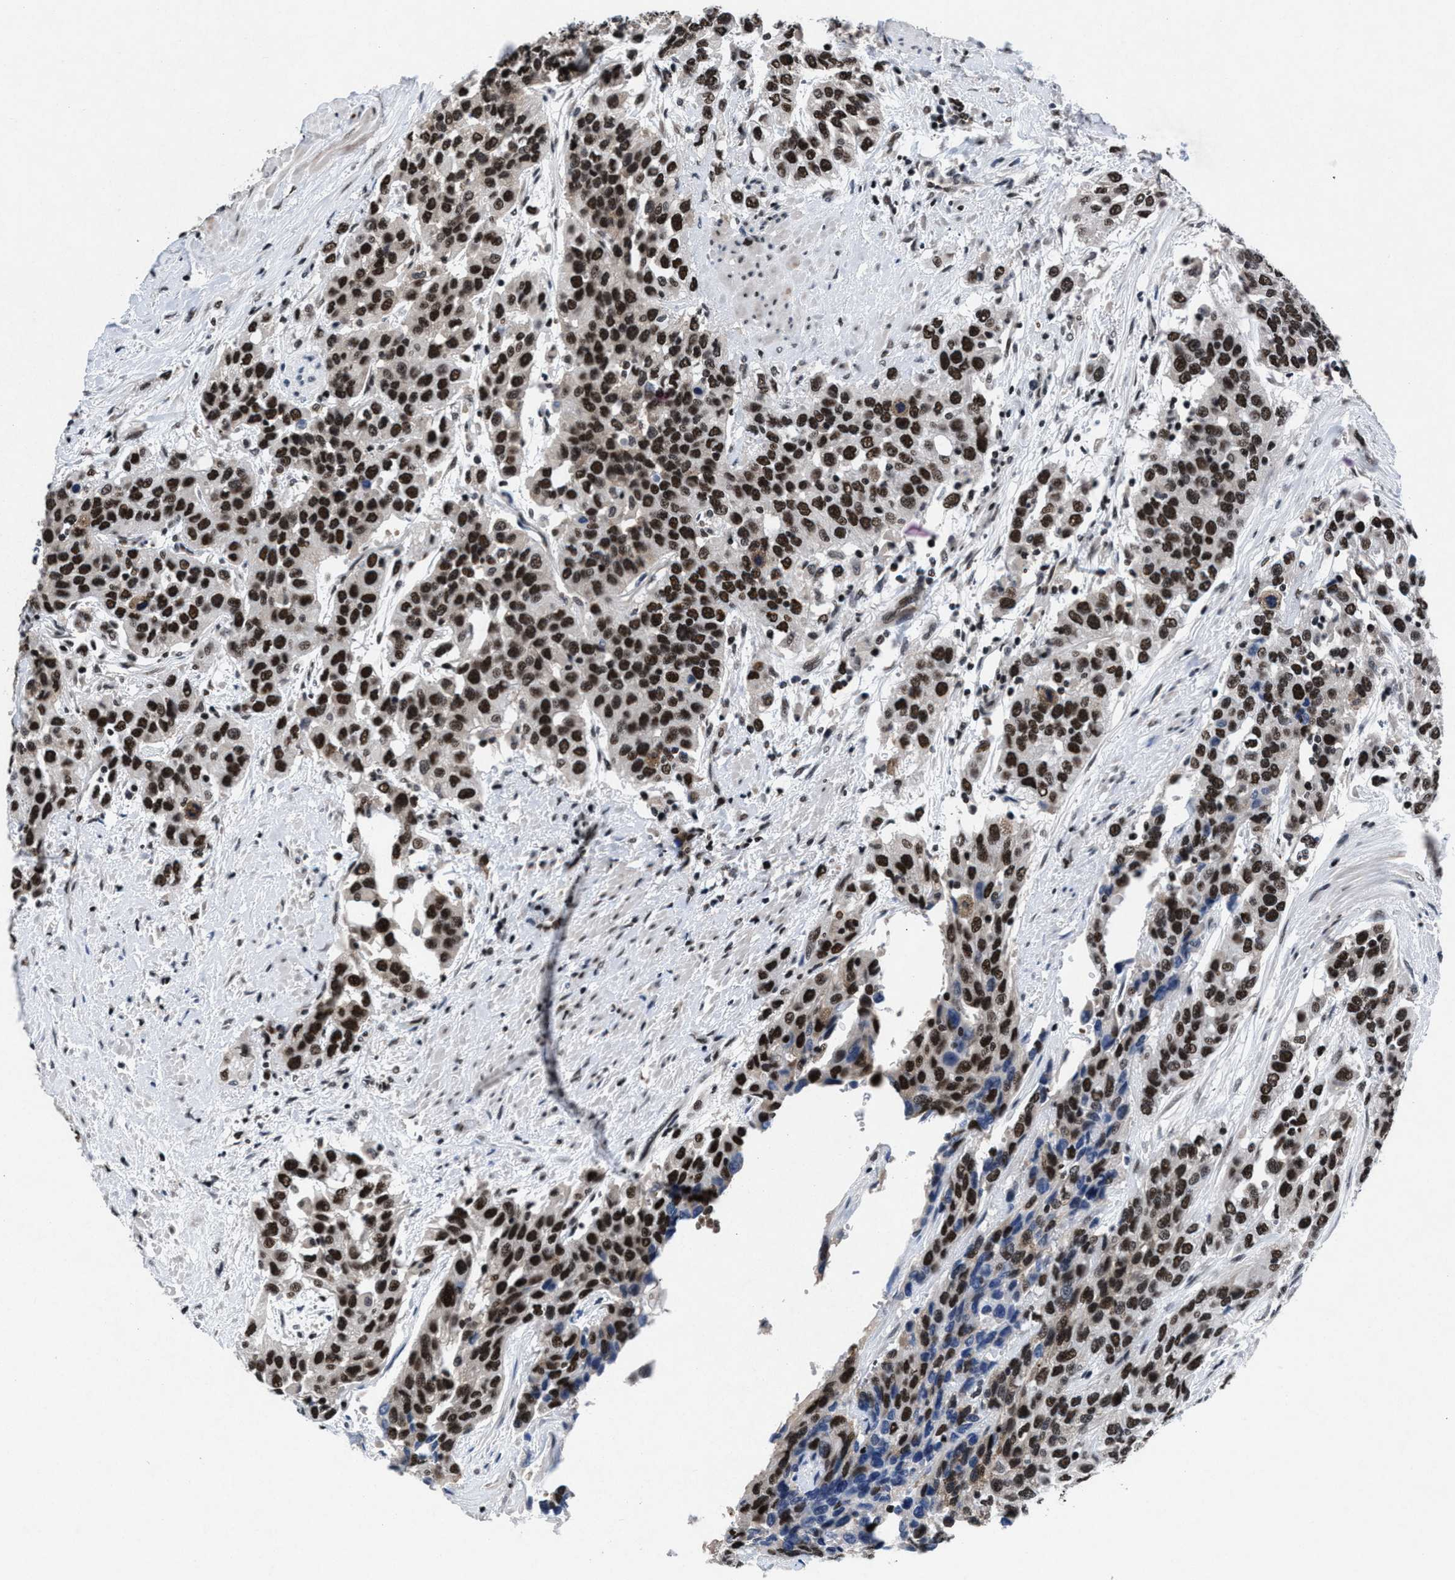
{"staining": {"intensity": "strong", "quantity": ">75%", "location": "nuclear"}, "tissue": "urothelial cancer", "cell_type": "Tumor cells", "image_type": "cancer", "snomed": [{"axis": "morphology", "description": "Urothelial carcinoma, High grade"}, {"axis": "topography", "description": "Urinary bladder"}], "caption": "Urothelial cancer stained for a protein demonstrates strong nuclear positivity in tumor cells. (IHC, brightfield microscopy, high magnification).", "gene": "WDR81", "patient": {"sex": "female", "age": 80}}